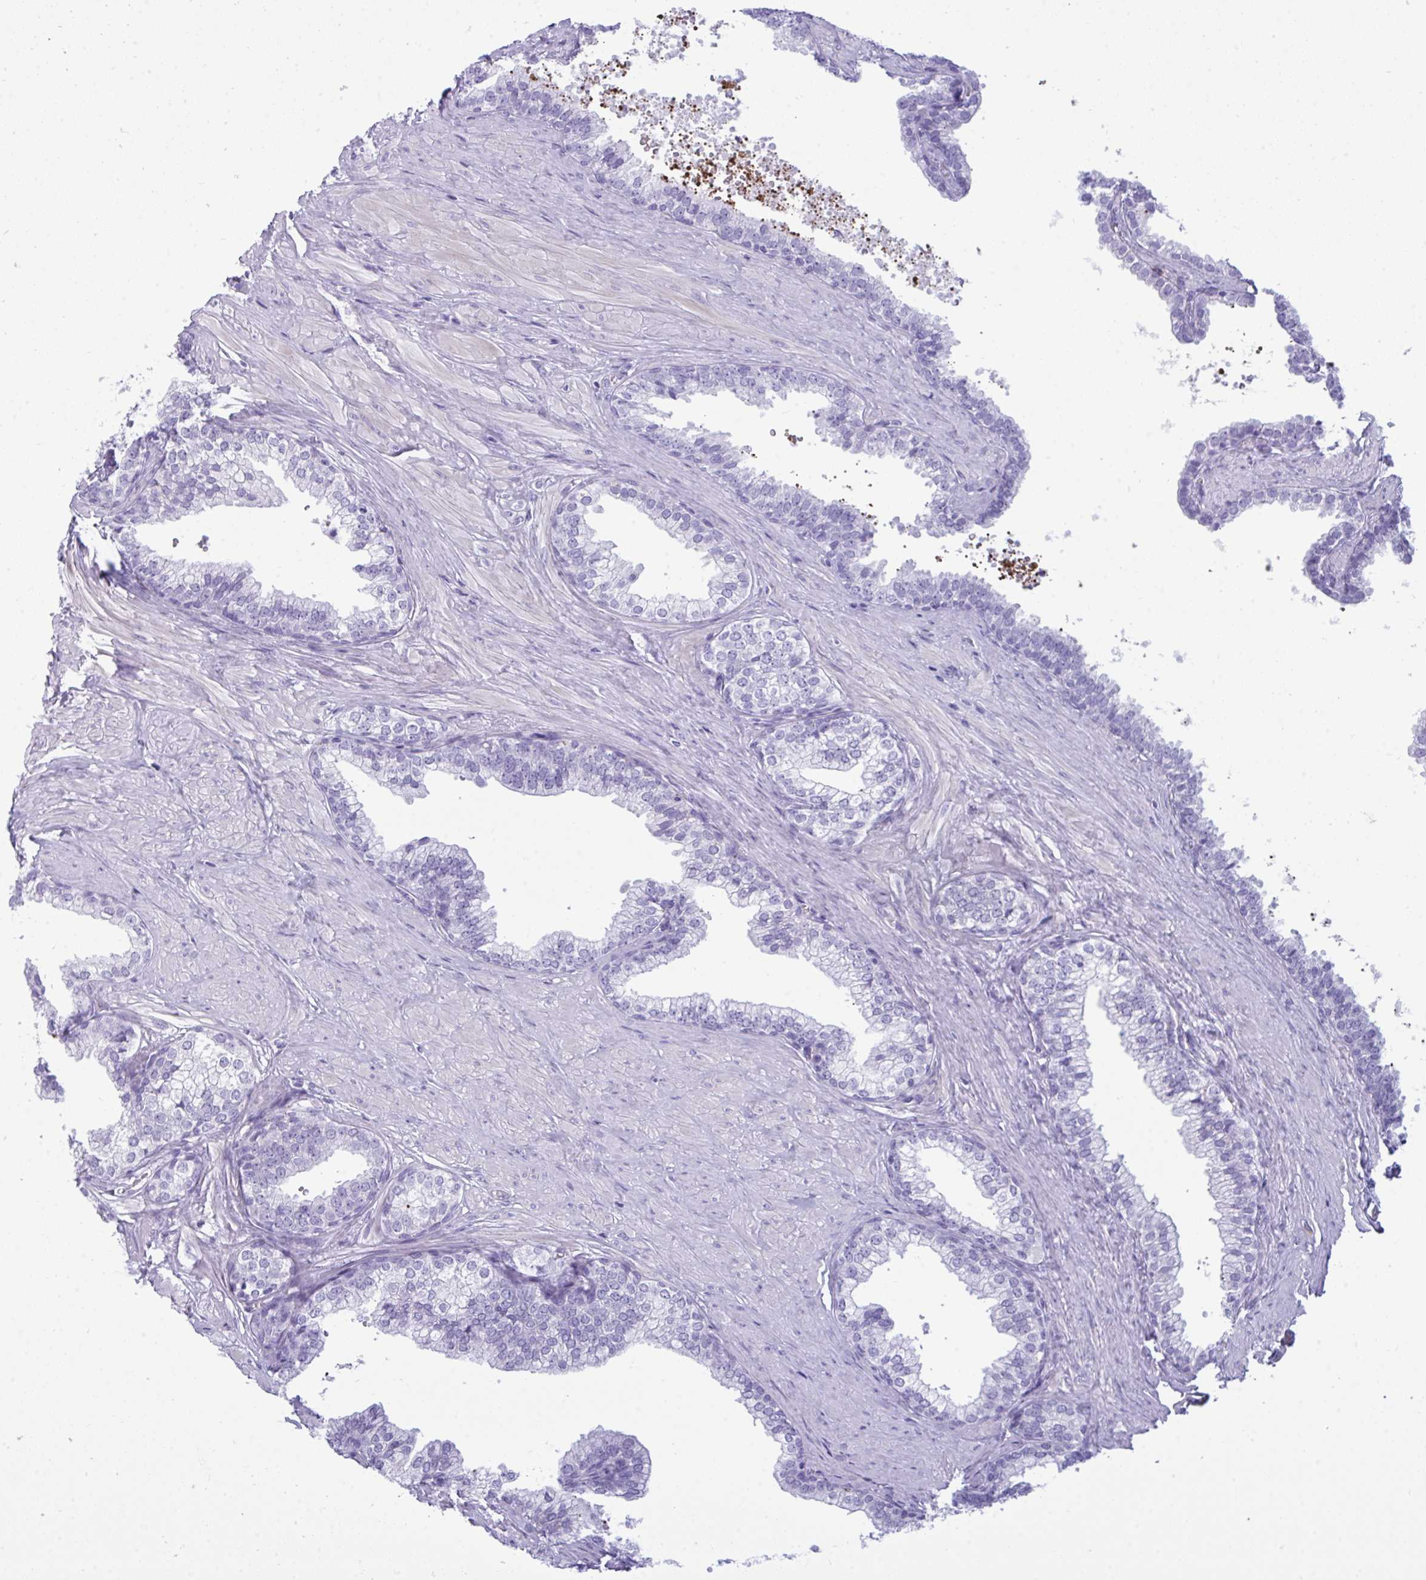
{"staining": {"intensity": "negative", "quantity": "none", "location": "none"}, "tissue": "prostate", "cell_type": "Glandular cells", "image_type": "normal", "snomed": [{"axis": "morphology", "description": "Normal tissue, NOS"}, {"axis": "topography", "description": "Prostate"}, {"axis": "topography", "description": "Peripheral nerve tissue"}], "caption": "Protein analysis of normal prostate shows no significant expression in glandular cells.", "gene": "ARHGAP42", "patient": {"sex": "male", "age": 55}}